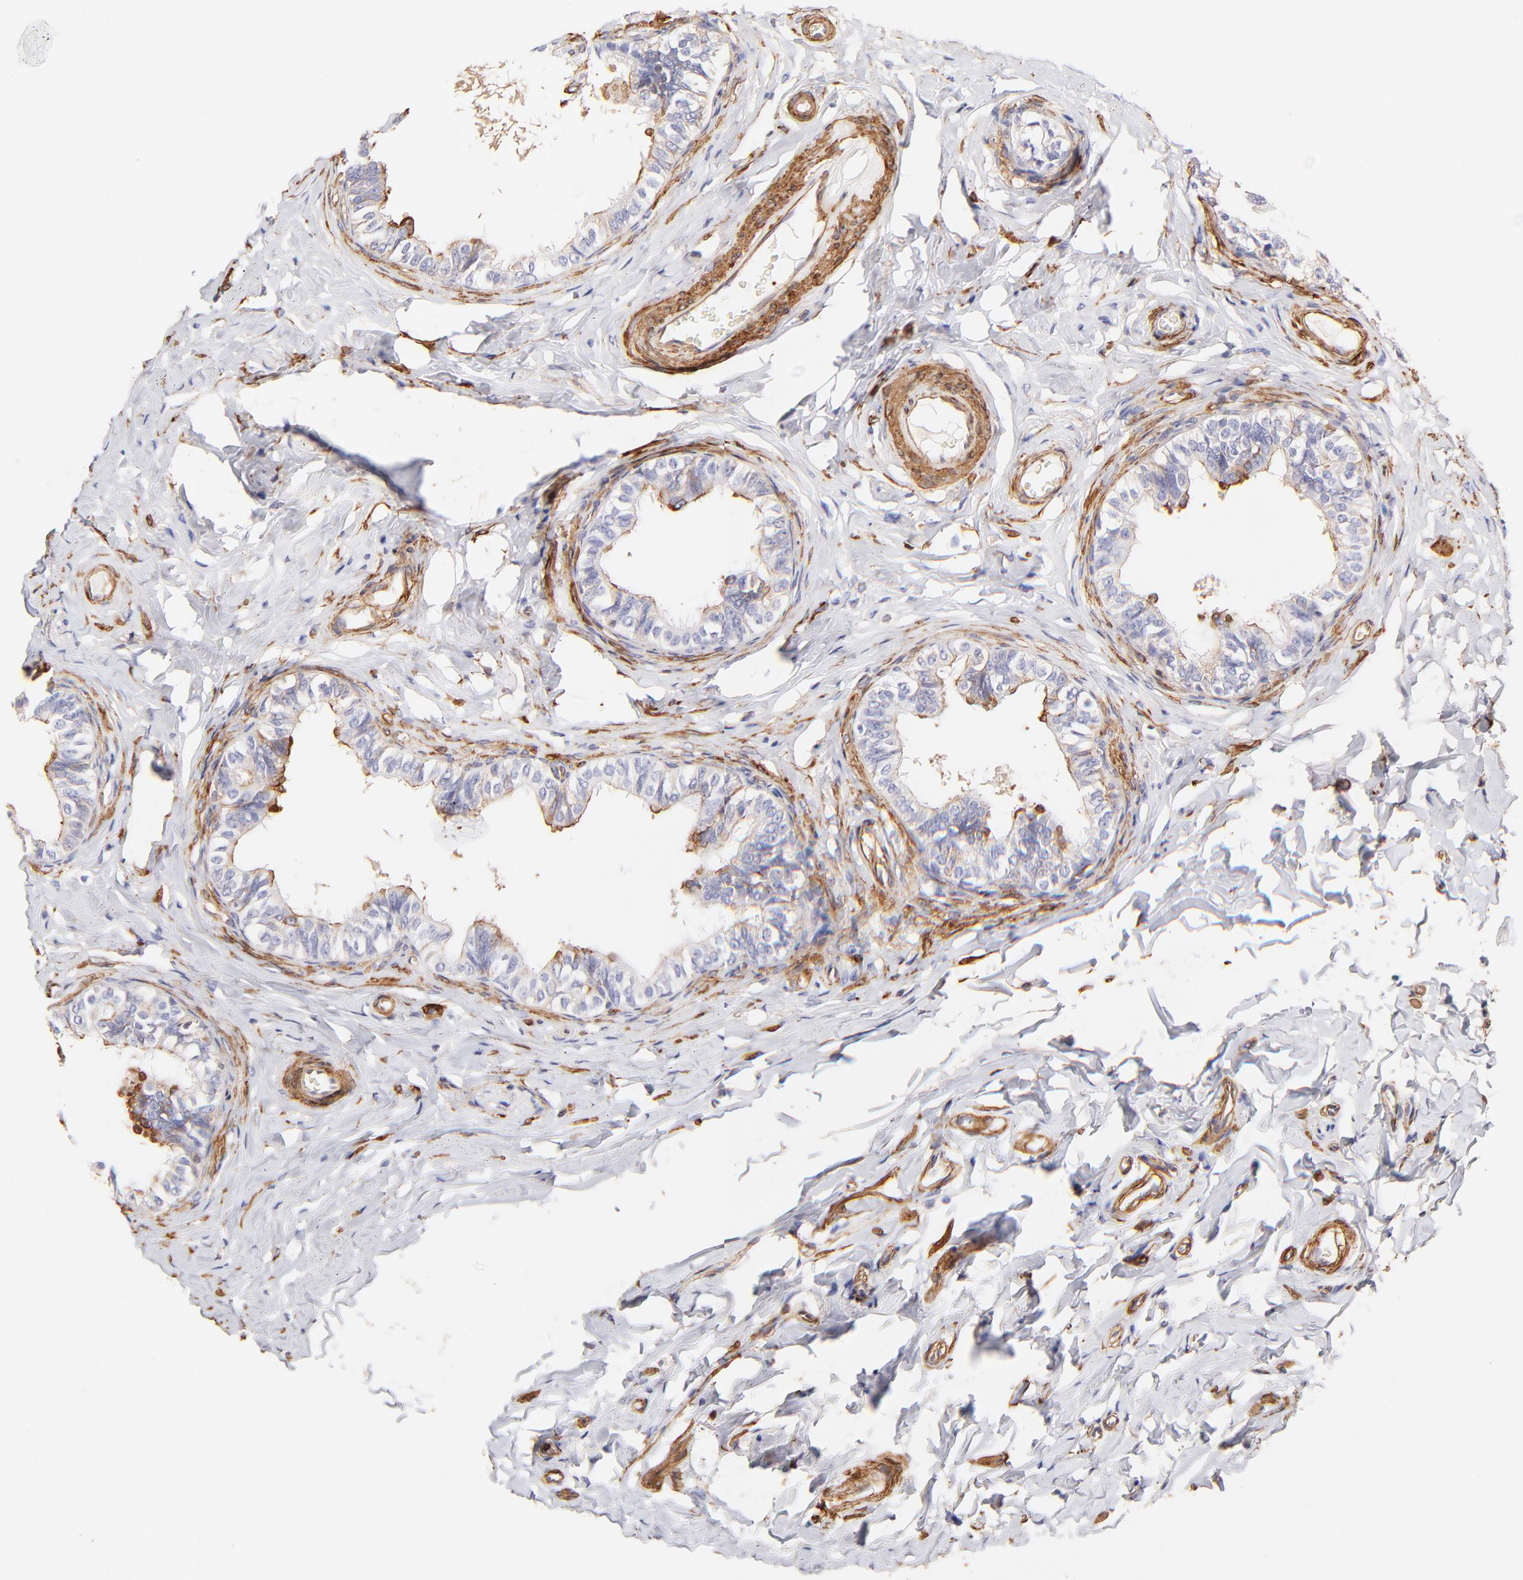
{"staining": {"intensity": "strong", "quantity": "25%-75%", "location": "cytoplasmic/membranous"}, "tissue": "epididymis", "cell_type": "Glandular cells", "image_type": "normal", "snomed": [{"axis": "morphology", "description": "Normal tissue, NOS"}, {"axis": "topography", "description": "Soft tissue"}, {"axis": "topography", "description": "Epididymis"}], "caption": "A high-resolution photomicrograph shows immunohistochemistry staining of unremarkable epididymis, which demonstrates strong cytoplasmic/membranous staining in approximately 25%-75% of glandular cells. Using DAB (3,3'-diaminobenzidine) (brown) and hematoxylin (blue) stains, captured at high magnification using brightfield microscopy.", "gene": "FLNA", "patient": {"sex": "male", "age": 26}}